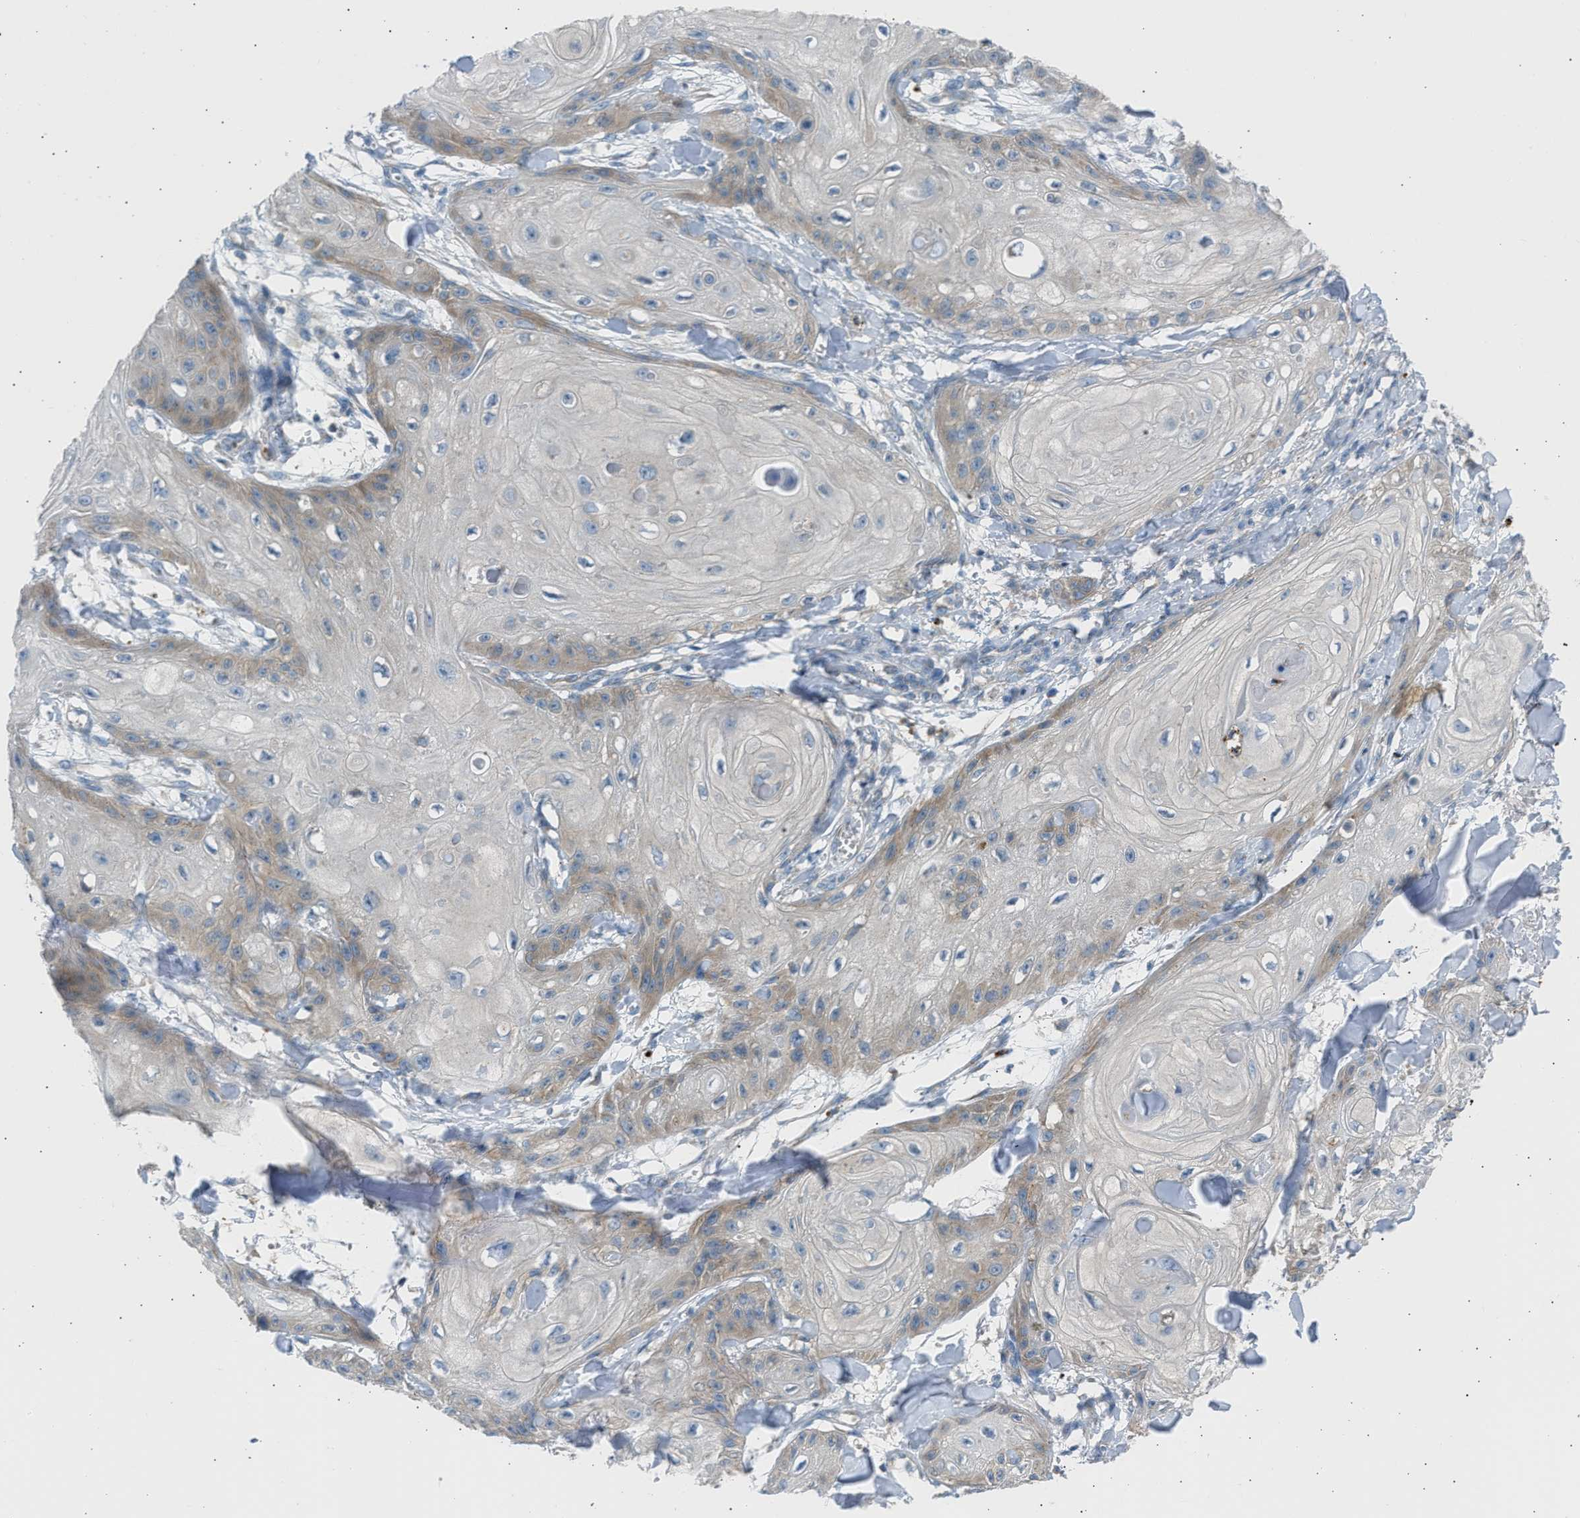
{"staining": {"intensity": "weak", "quantity": "25%-75%", "location": "cytoplasmic/membranous"}, "tissue": "skin cancer", "cell_type": "Tumor cells", "image_type": "cancer", "snomed": [{"axis": "morphology", "description": "Squamous cell carcinoma, NOS"}, {"axis": "topography", "description": "Skin"}], "caption": "DAB immunohistochemical staining of human skin cancer exhibits weak cytoplasmic/membranous protein expression in about 25%-75% of tumor cells.", "gene": "TRIM50", "patient": {"sex": "male", "age": 74}}